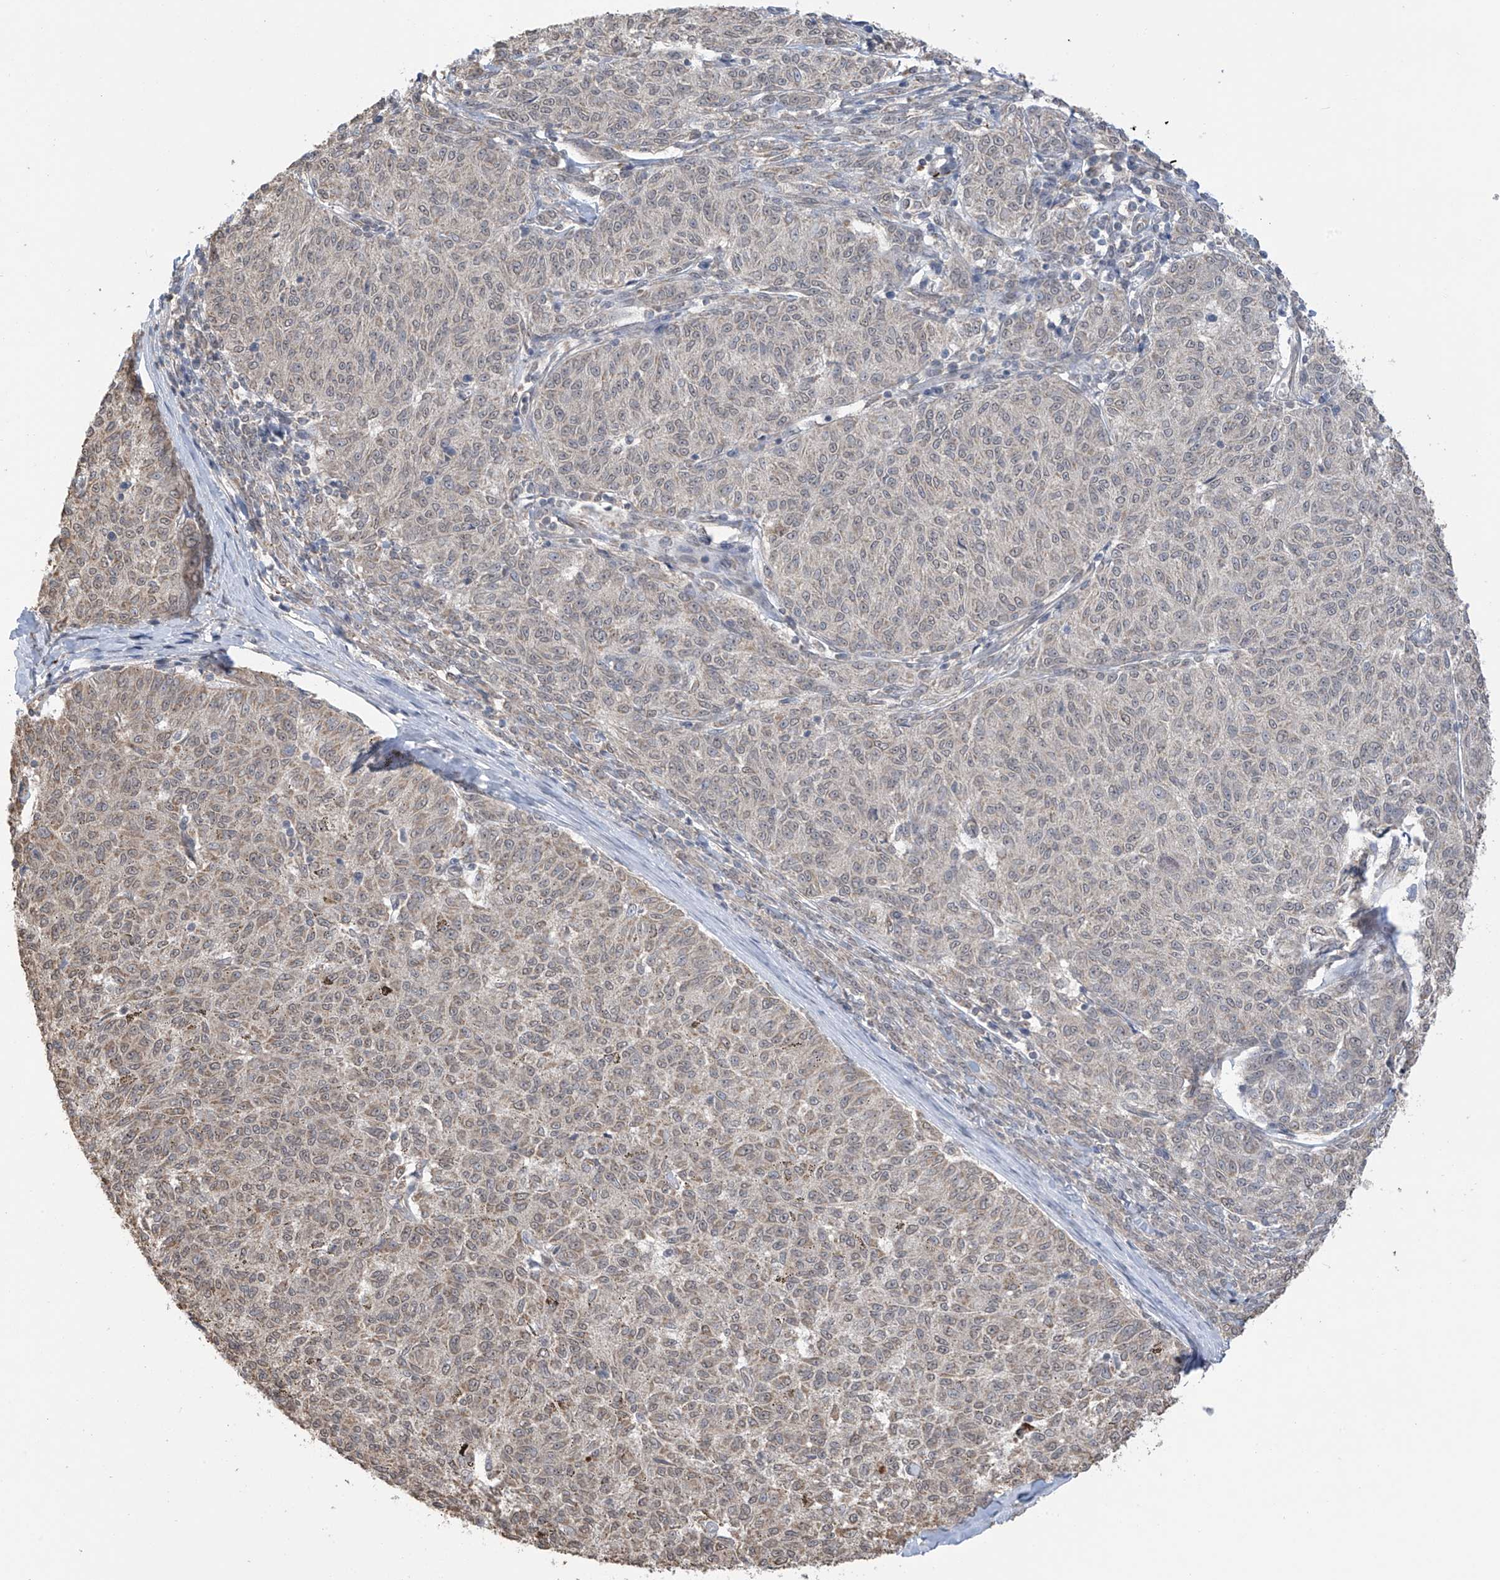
{"staining": {"intensity": "moderate", "quantity": "25%-75%", "location": "cytoplasmic/membranous,nuclear"}, "tissue": "melanoma", "cell_type": "Tumor cells", "image_type": "cancer", "snomed": [{"axis": "morphology", "description": "Malignant melanoma, NOS"}, {"axis": "topography", "description": "Skin"}], "caption": "Immunohistochemical staining of human melanoma demonstrates medium levels of moderate cytoplasmic/membranous and nuclear protein expression in about 25%-75% of tumor cells.", "gene": "KIAA1522", "patient": {"sex": "female", "age": 72}}